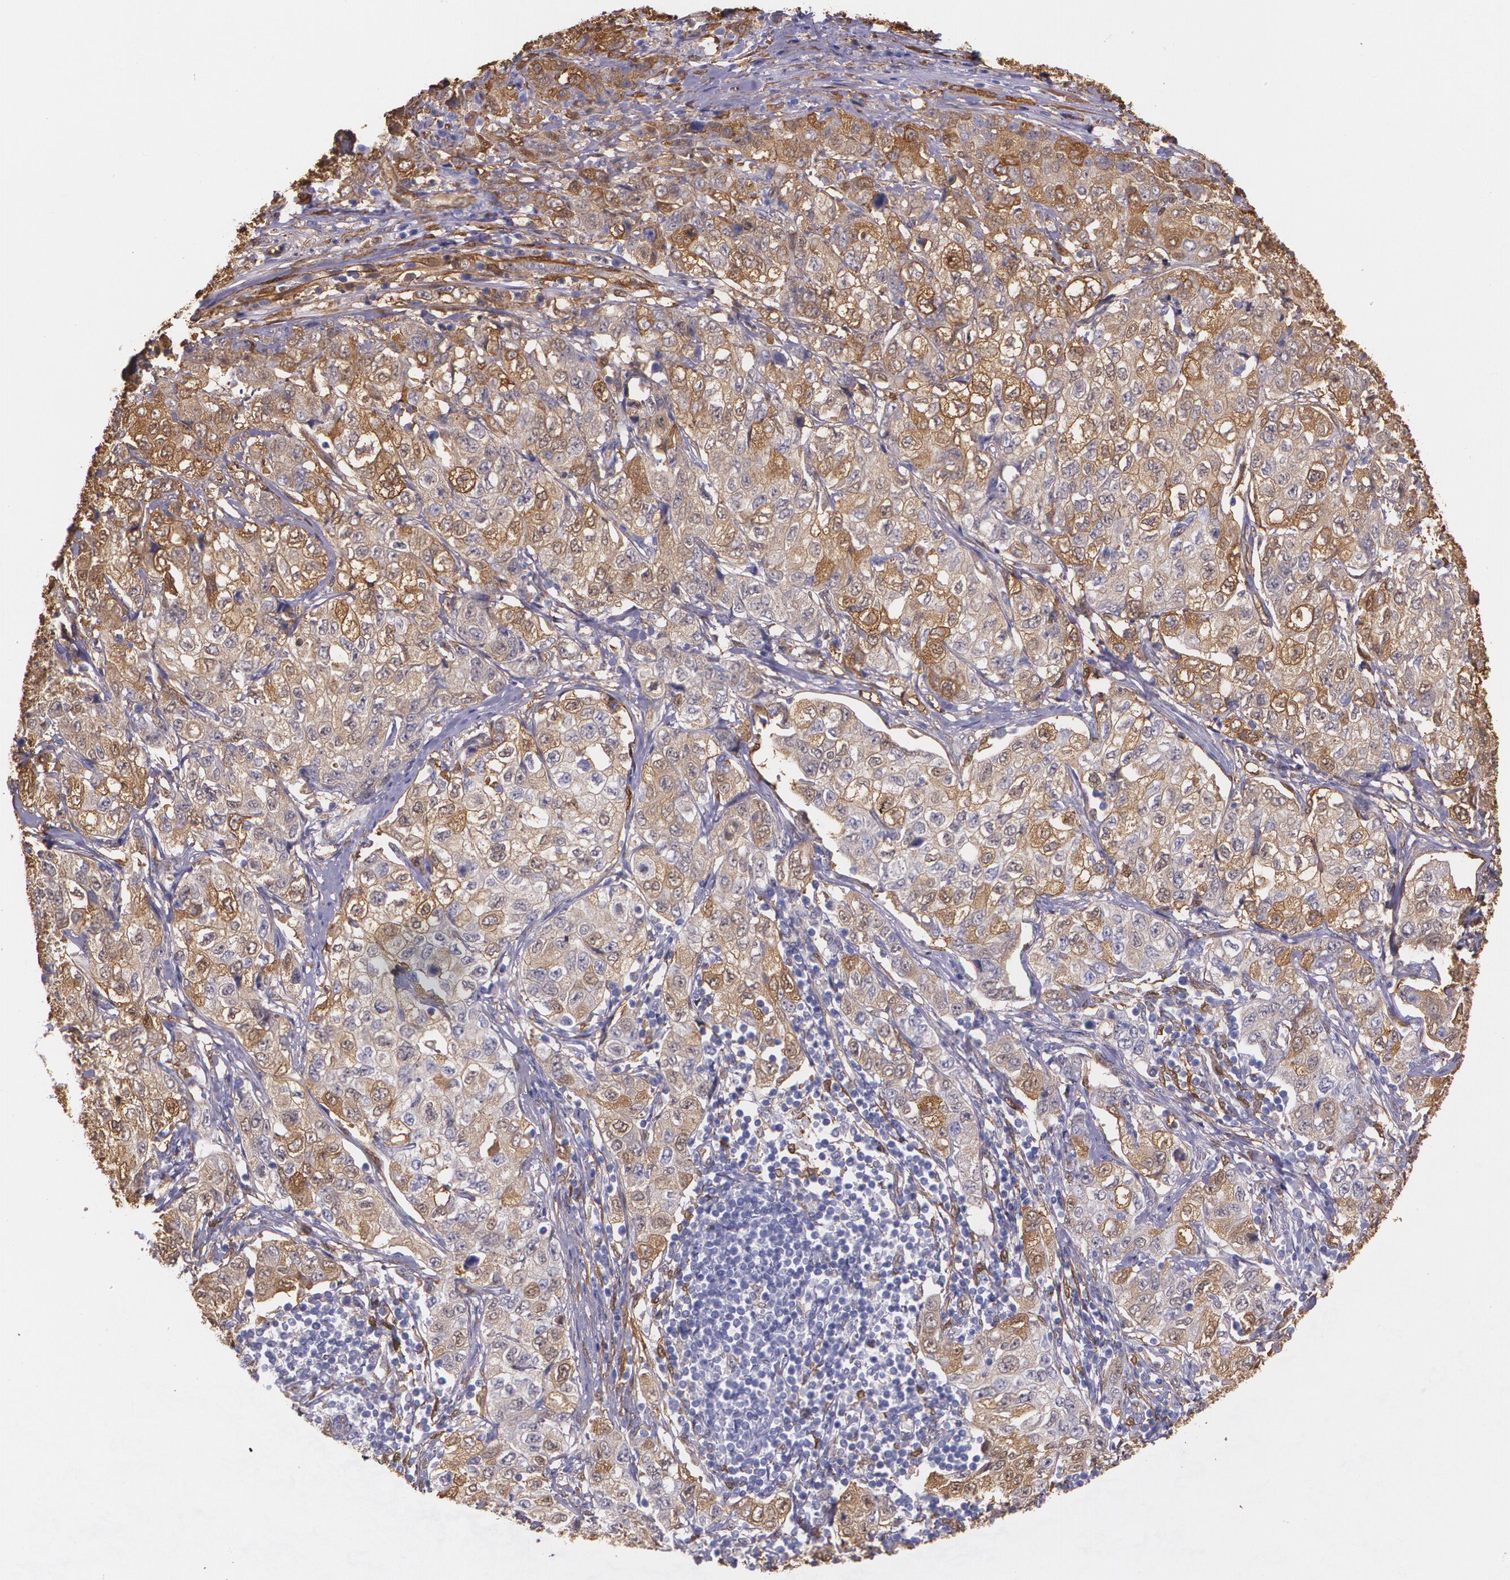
{"staining": {"intensity": "weak", "quantity": "25%-75%", "location": "cytoplasmic/membranous"}, "tissue": "stomach cancer", "cell_type": "Tumor cells", "image_type": "cancer", "snomed": [{"axis": "morphology", "description": "Adenocarcinoma, NOS"}, {"axis": "topography", "description": "Stomach"}], "caption": "Stomach cancer stained with DAB IHC reveals low levels of weak cytoplasmic/membranous staining in approximately 25%-75% of tumor cells.", "gene": "MMP2", "patient": {"sex": "male", "age": 48}}